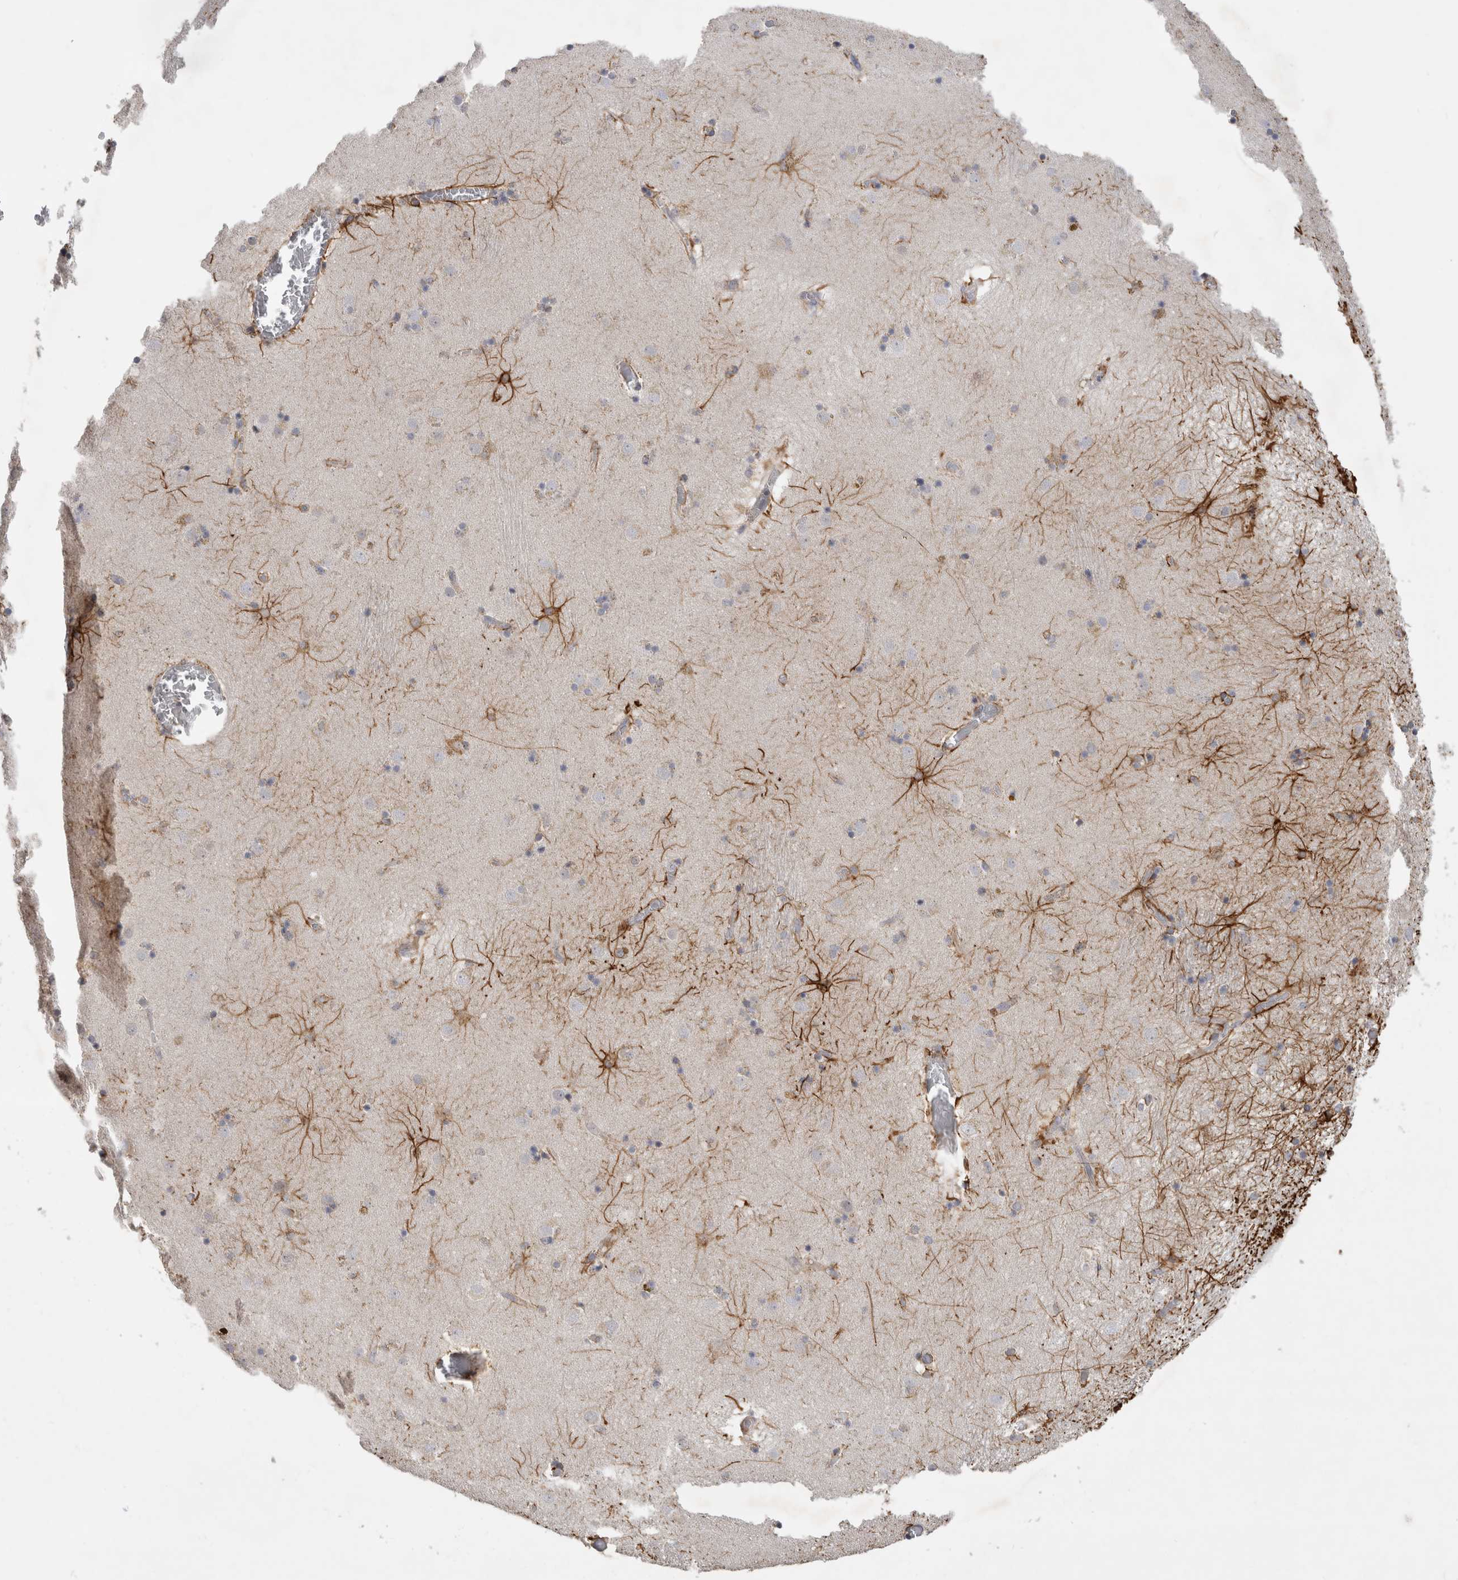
{"staining": {"intensity": "moderate", "quantity": "25%-75%", "location": "cytoplasmic/membranous"}, "tissue": "caudate", "cell_type": "Glial cells", "image_type": "normal", "snomed": [{"axis": "morphology", "description": "Normal tissue, NOS"}, {"axis": "topography", "description": "Lateral ventricle wall"}], "caption": "This image reveals immunohistochemistry (IHC) staining of benign caudate, with medium moderate cytoplasmic/membranous staining in approximately 25%-75% of glial cells.", "gene": "DYRK2", "patient": {"sex": "male", "age": 70}}